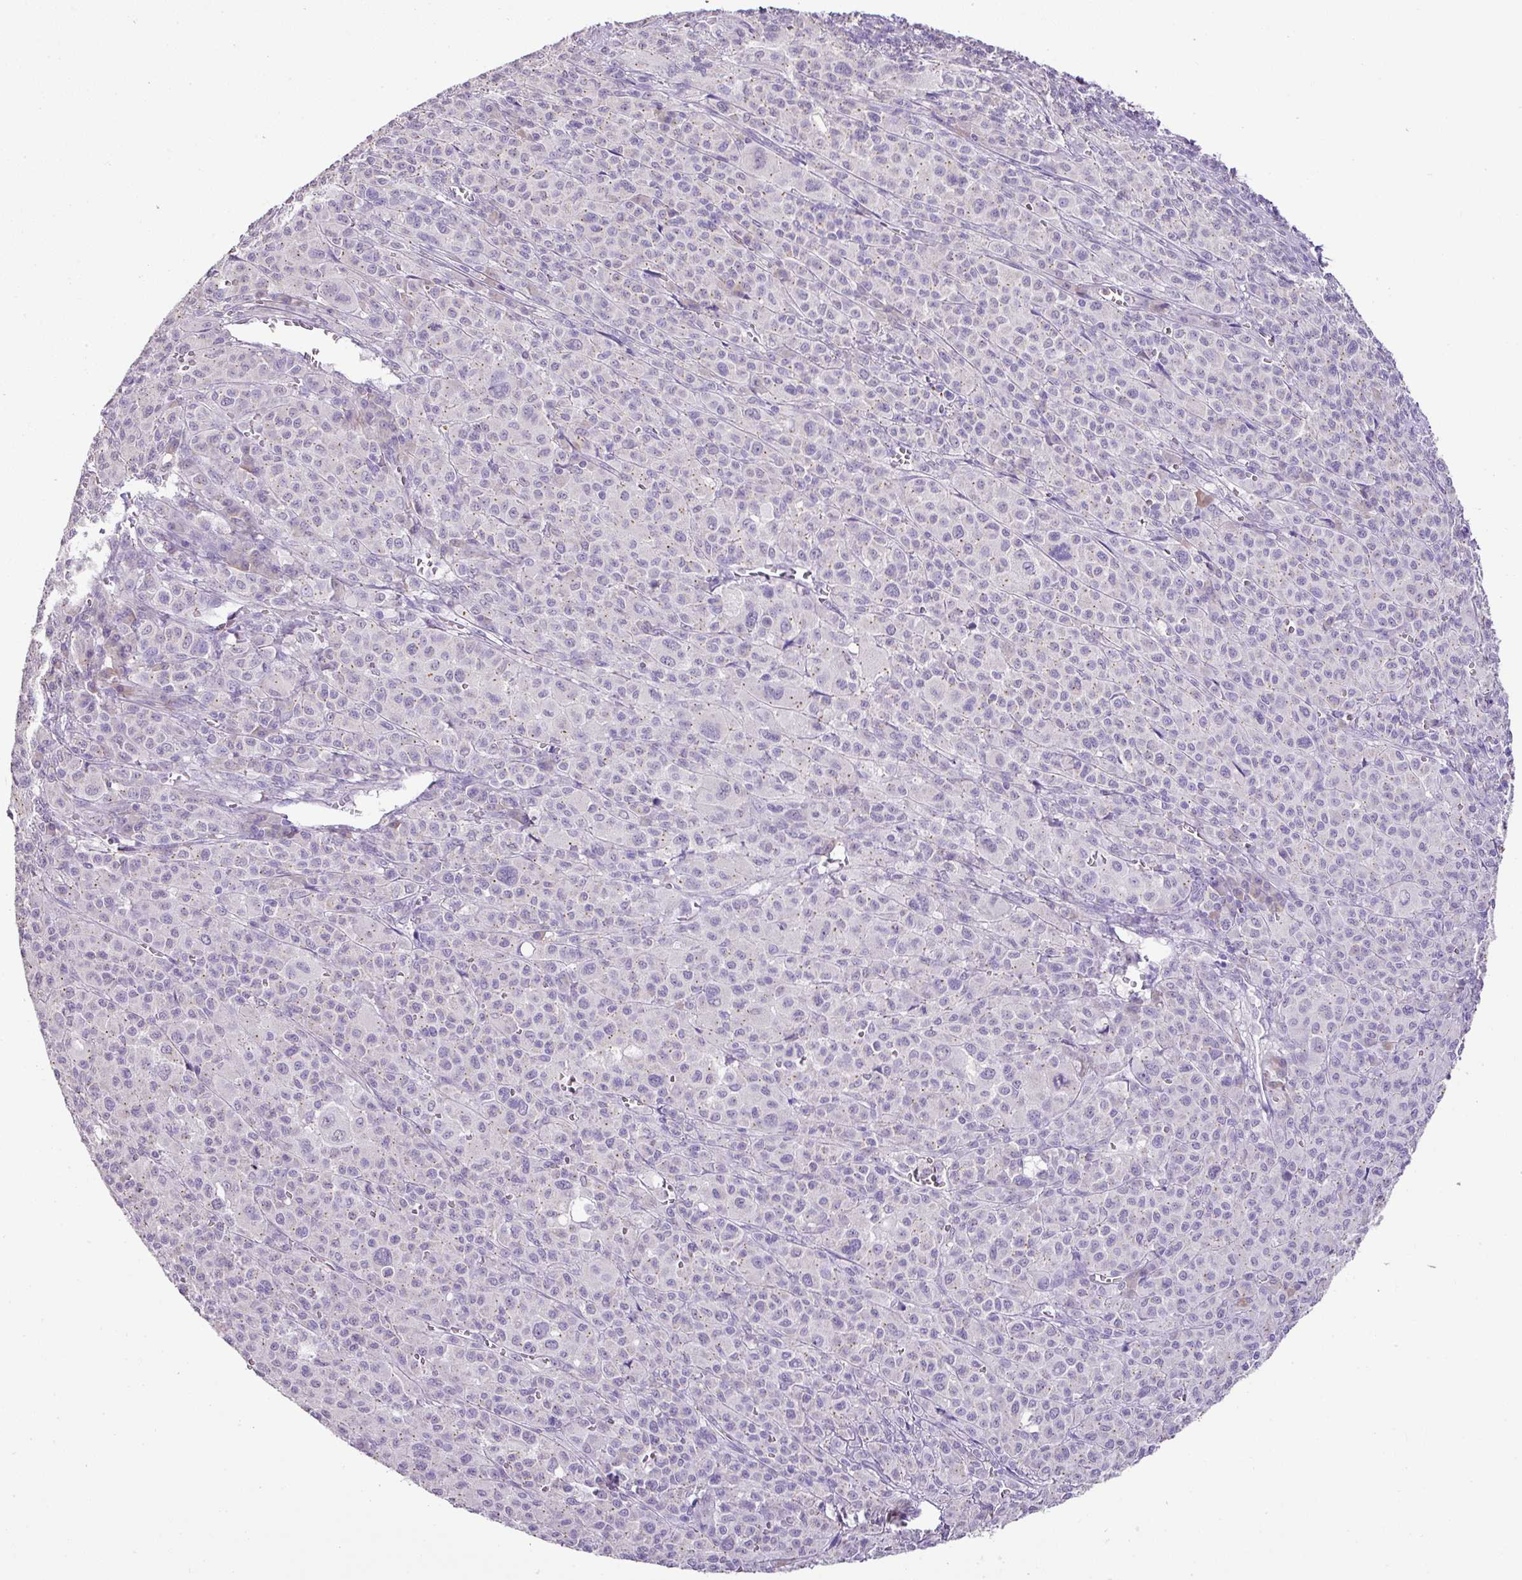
{"staining": {"intensity": "negative", "quantity": "none", "location": "none"}, "tissue": "melanoma", "cell_type": "Tumor cells", "image_type": "cancer", "snomed": [{"axis": "morphology", "description": "Malignant melanoma, Metastatic site"}, {"axis": "topography", "description": "Skin"}], "caption": "Tumor cells show no significant protein positivity in melanoma. (Brightfield microscopy of DAB immunohistochemistry (IHC) at high magnification).", "gene": "DIP2A", "patient": {"sex": "female", "age": 74}}